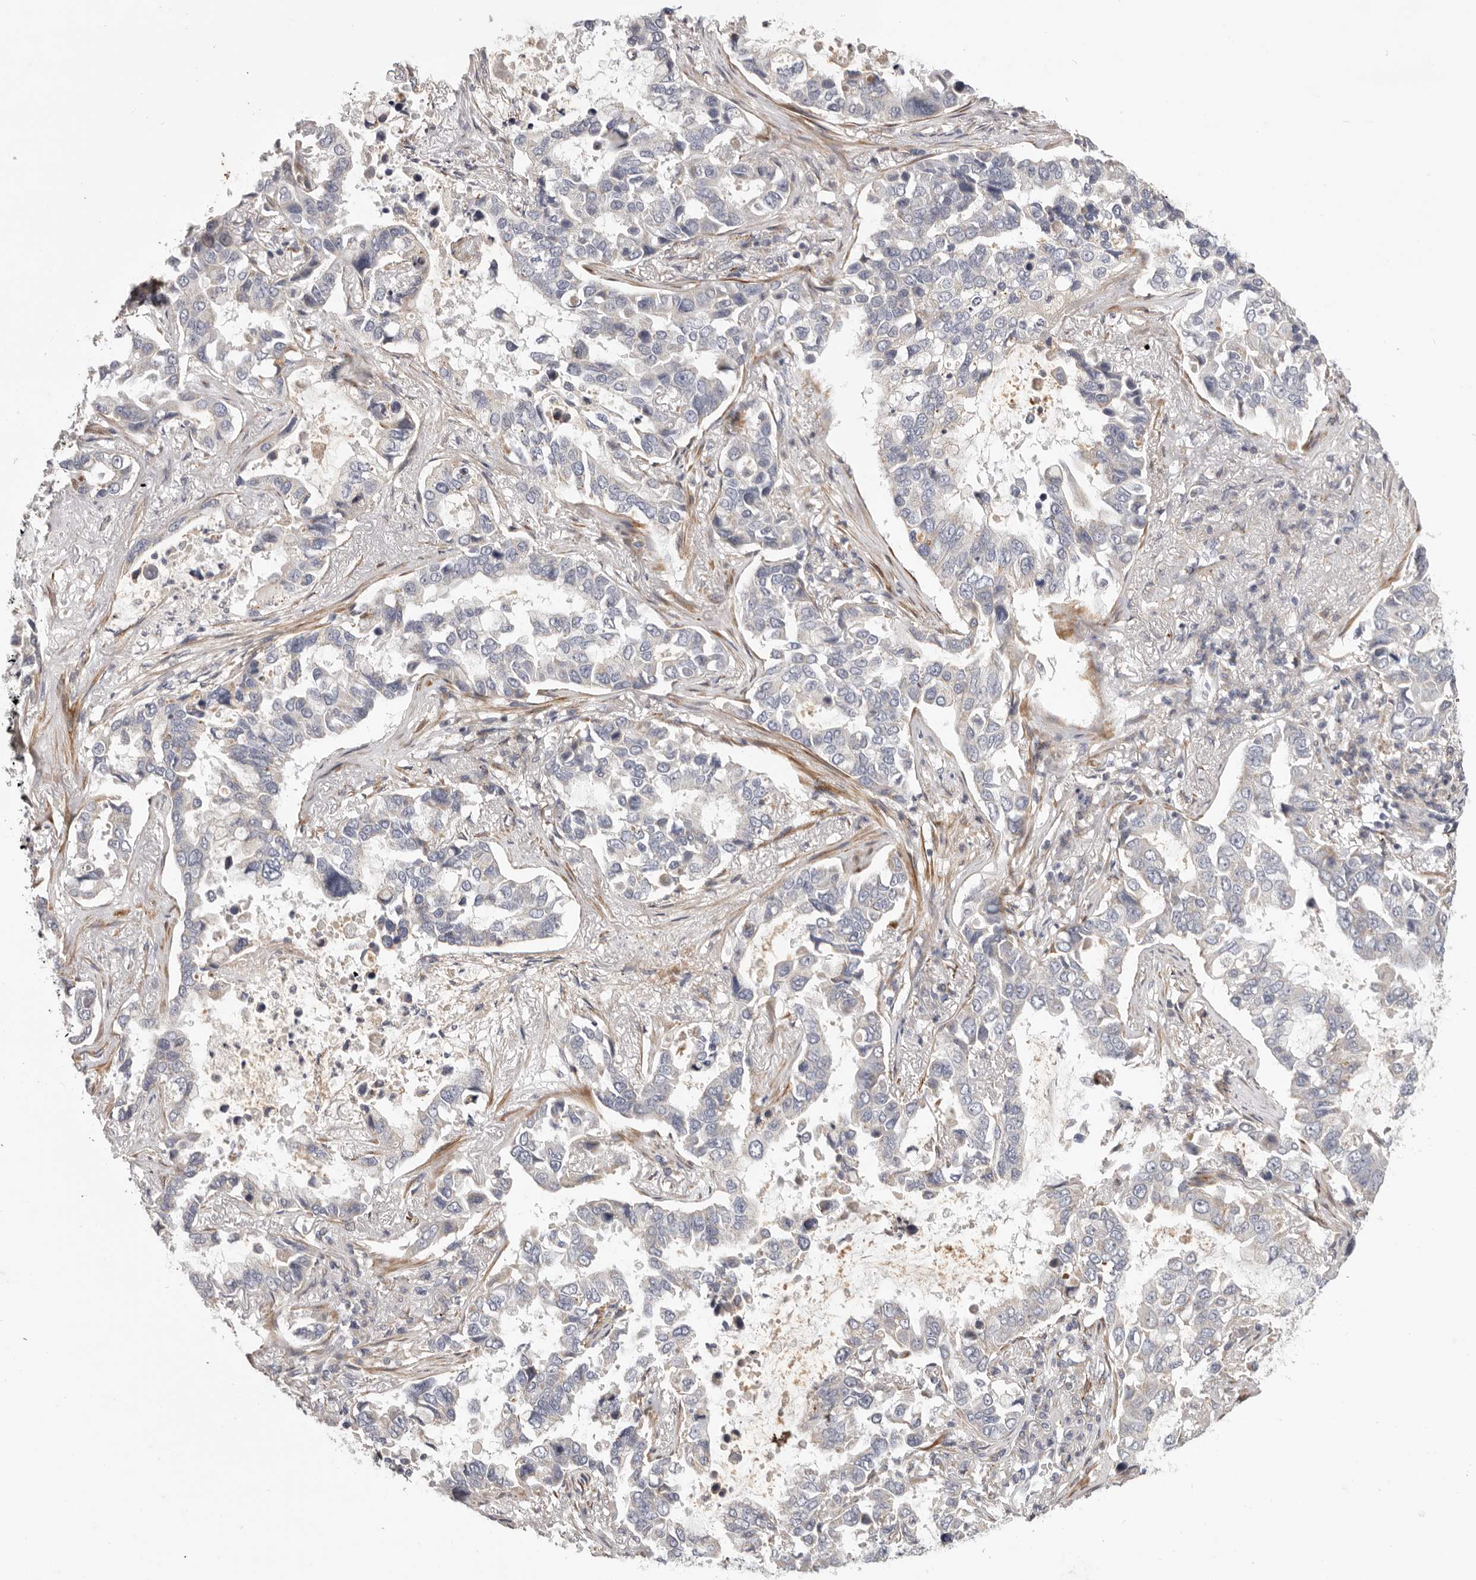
{"staining": {"intensity": "negative", "quantity": "none", "location": "none"}, "tissue": "lung cancer", "cell_type": "Tumor cells", "image_type": "cancer", "snomed": [{"axis": "morphology", "description": "Squamous cell carcinoma, NOS"}, {"axis": "topography", "description": "Lung"}], "caption": "An IHC image of lung cancer (squamous cell carcinoma) is shown. There is no staining in tumor cells of lung cancer (squamous cell carcinoma).", "gene": "MRPS10", "patient": {"sex": "male", "age": 66}}